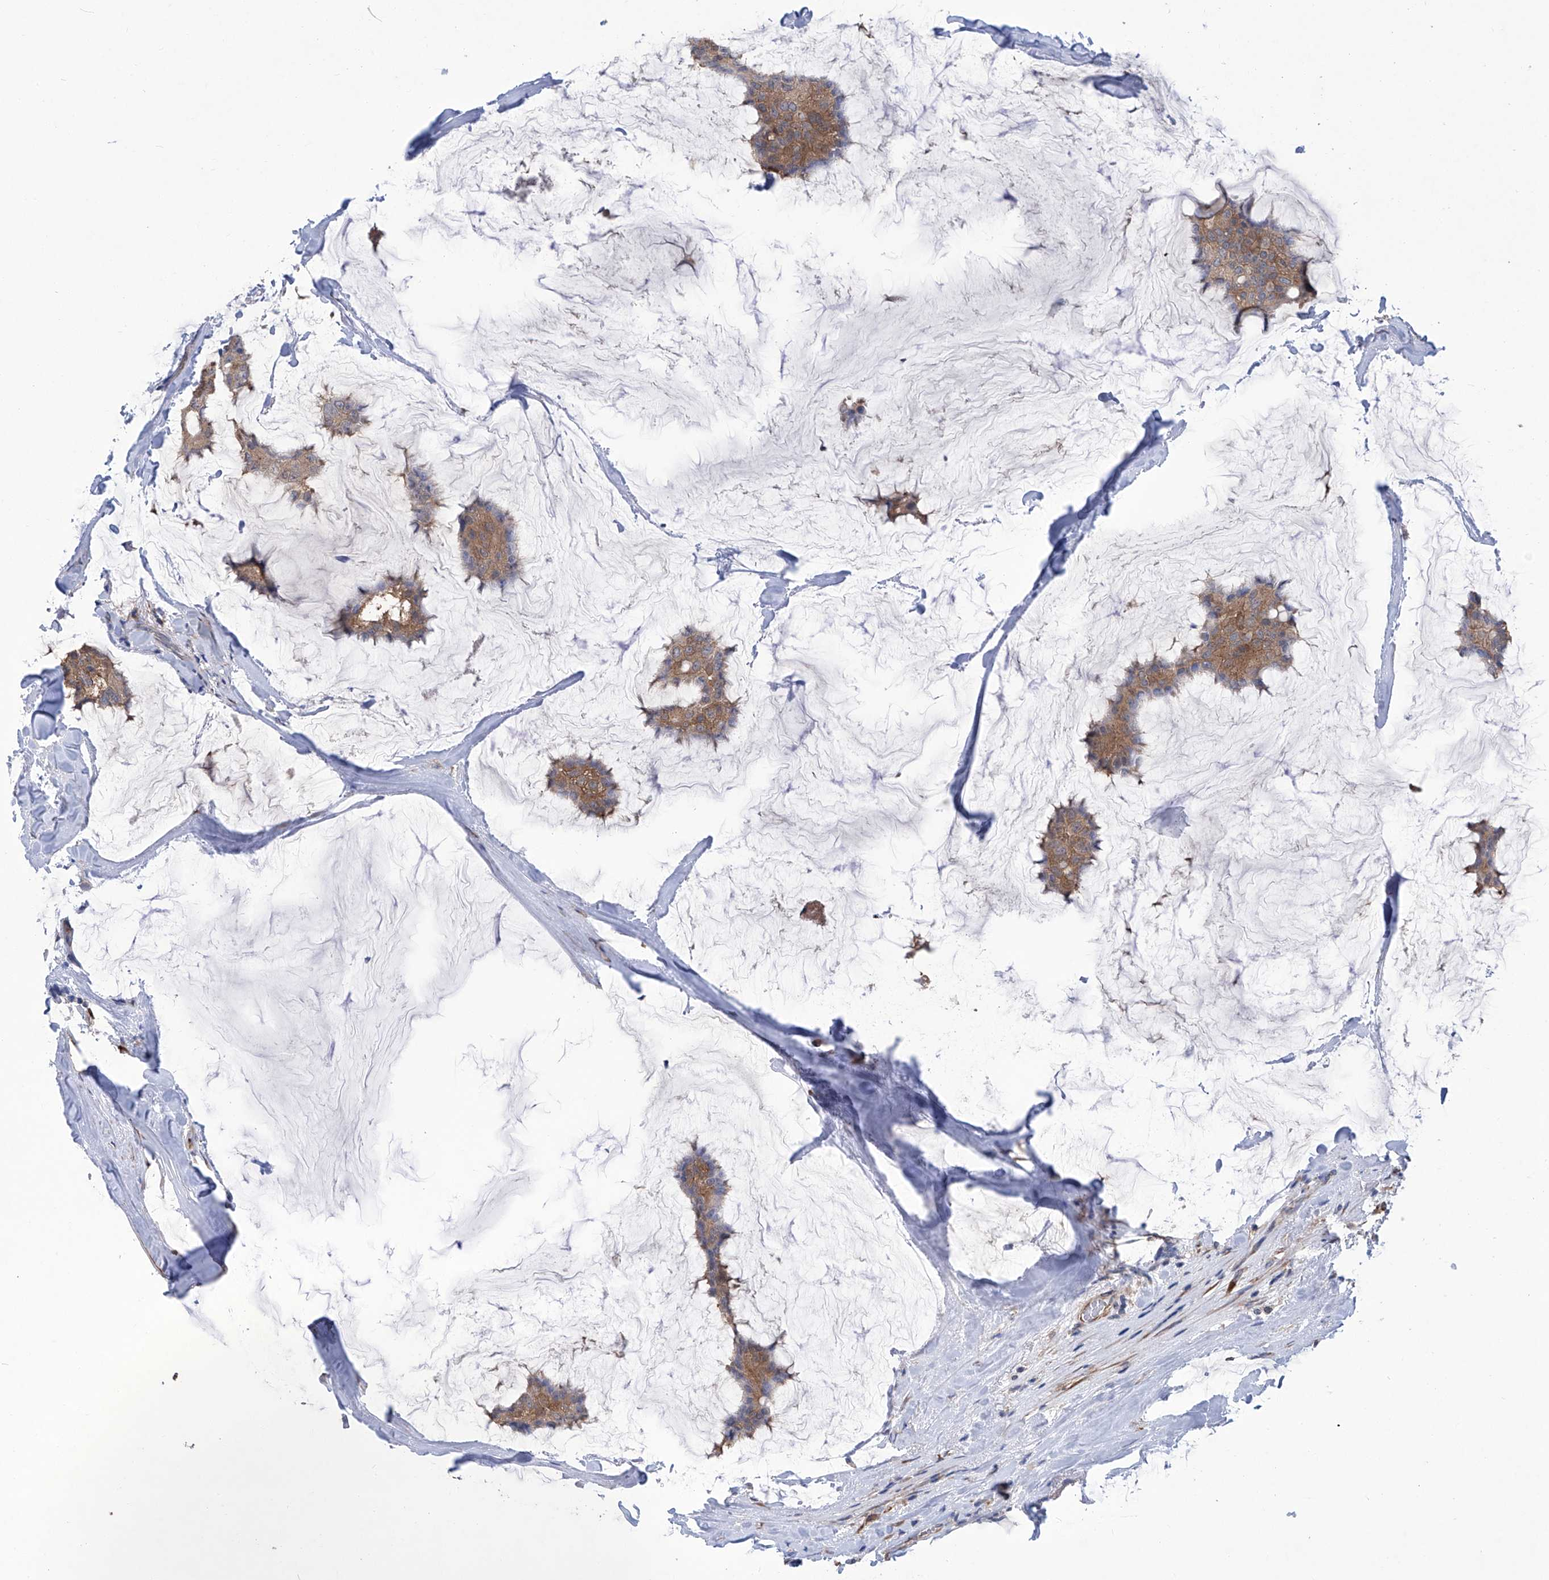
{"staining": {"intensity": "moderate", "quantity": ">75%", "location": "cytoplasmic/membranous"}, "tissue": "breast cancer", "cell_type": "Tumor cells", "image_type": "cancer", "snomed": [{"axis": "morphology", "description": "Duct carcinoma"}, {"axis": "topography", "description": "Breast"}], "caption": "Immunohistochemical staining of breast intraductal carcinoma displays medium levels of moderate cytoplasmic/membranous positivity in approximately >75% of tumor cells.", "gene": "SMS", "patient": {"sex": "female", "age": 93}}